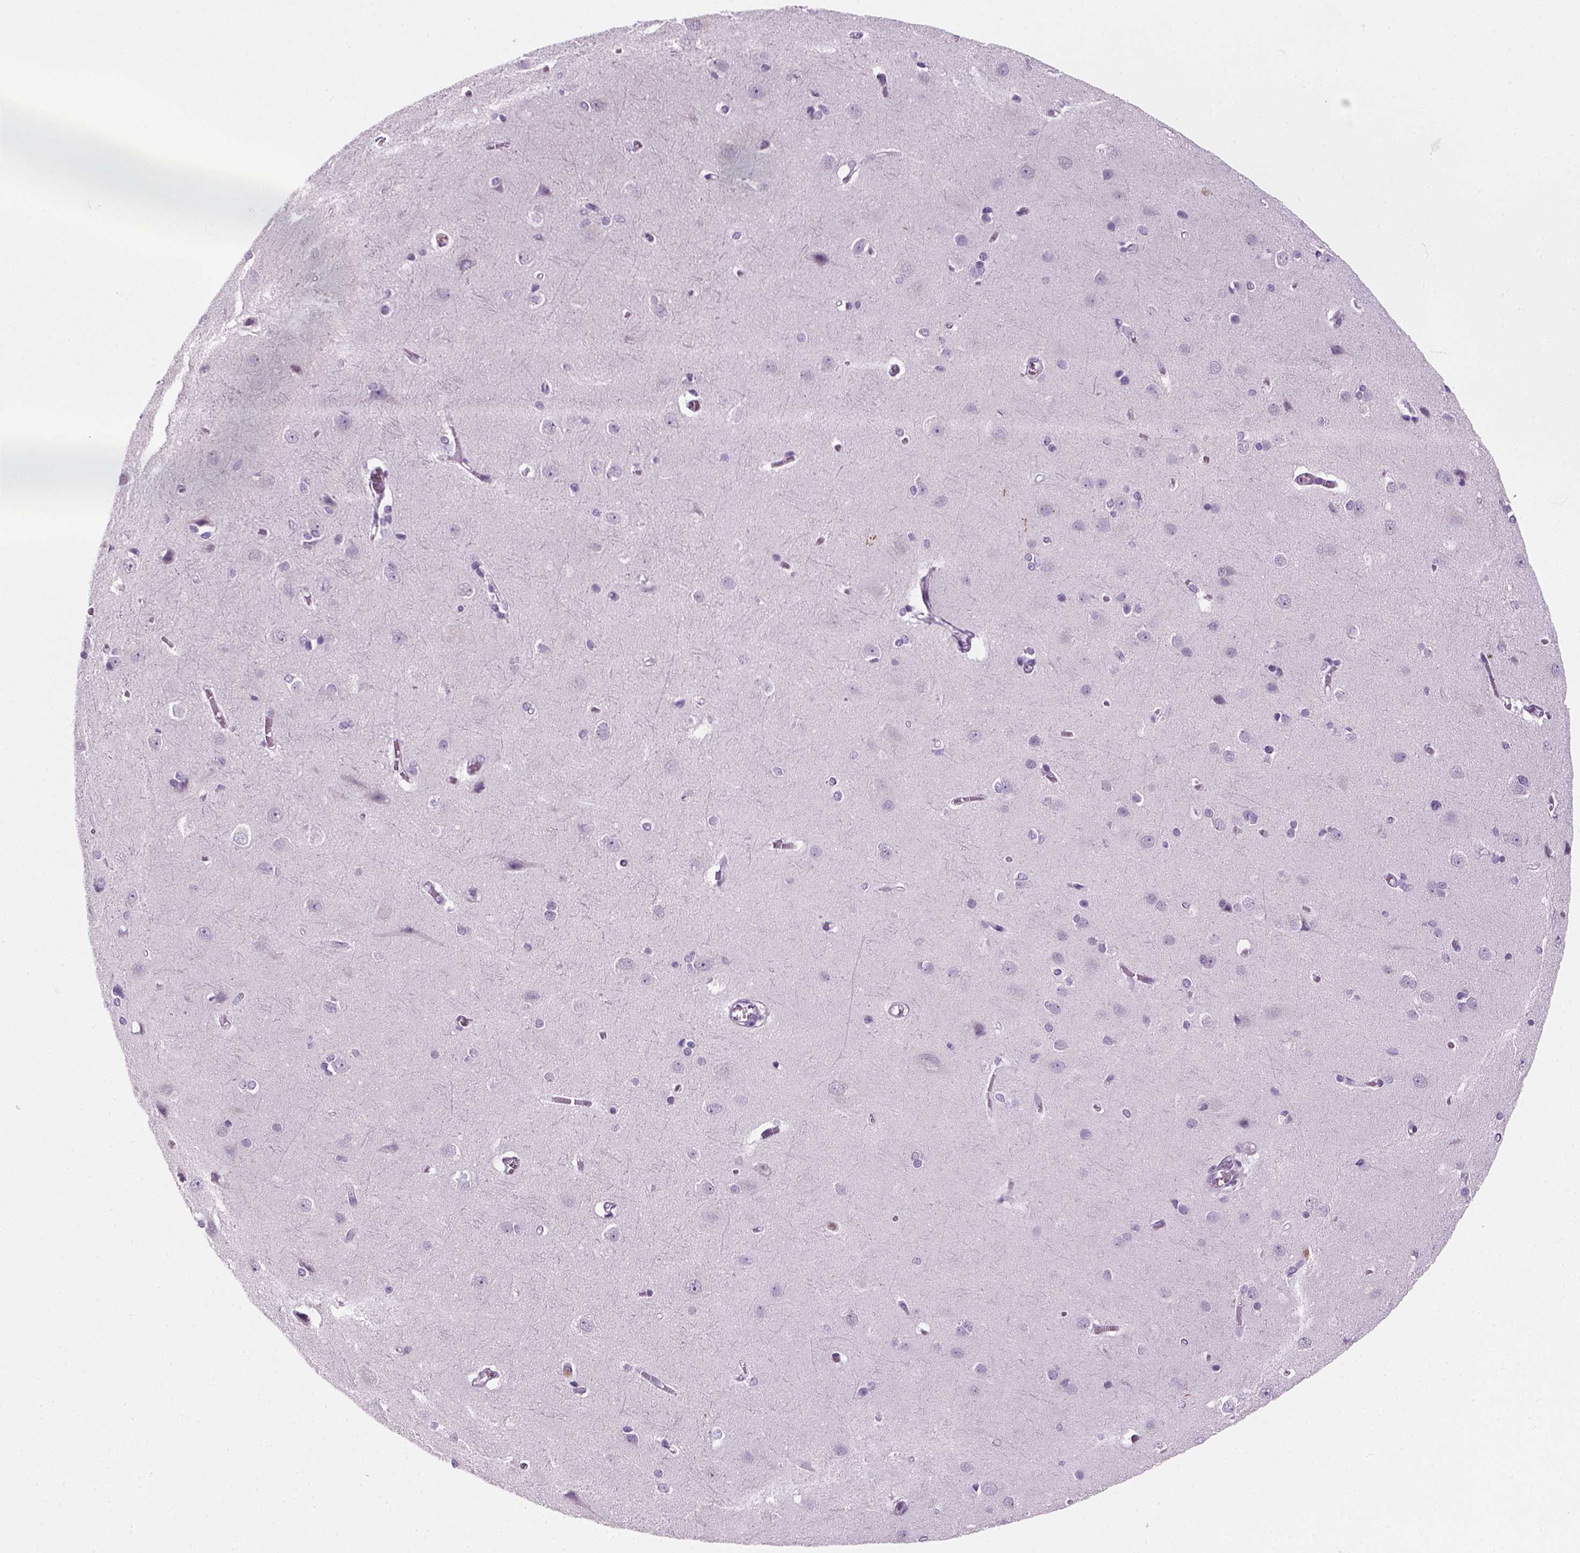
{"staining": {"intensity": "negative", "quantity": "none", "location": "none"}, "tissue": "cerebral cortex", "cell_type": "Endothelial cells", "image_type": "normal", "snomed": [{"axis": "morphology", "description": "Normal tissue, NOS"}, {"axis": "topography", "description": "Cerebral cortex"}], "caption": "Endothelial cells are negative for brown protein staining in unremarkable cerebral cortex. (Immunohistochemistry (ihc), brightfield microscopy, high magnification).", "gene": "IL4", "patient": {"sex": "male", "age": 37}}